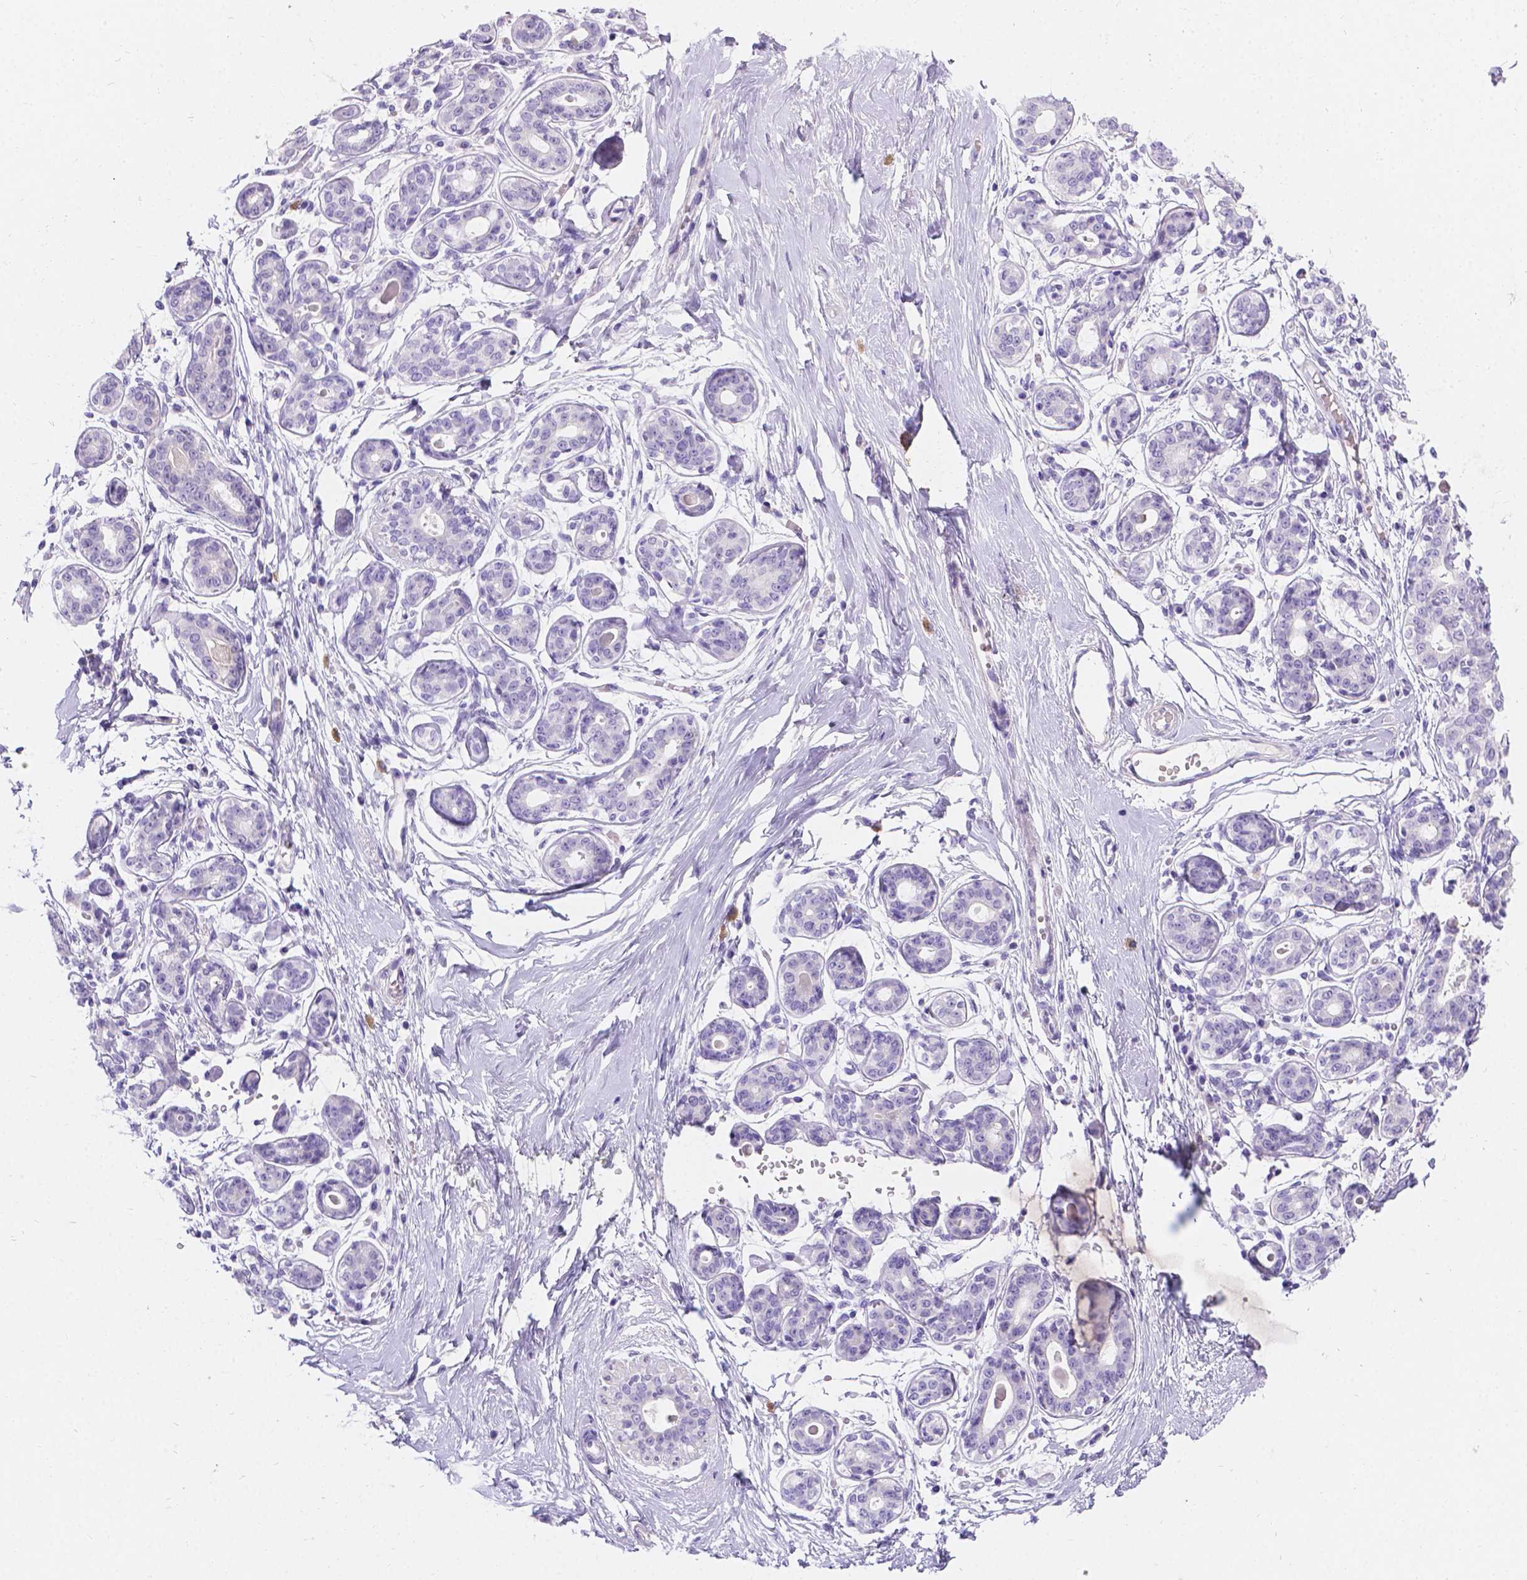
{"staining": {"intensity": "negative", "quantity": "none", "location": "none"}, "tissue": "breast", "cell_type": "Adipocytes", "image_type": "normal", "snomed": [{"axis": "morphology", "description": "Normal tissue, NOS"}, {"axis": "topography", "description": "Skin"}, {"axis": "topography", "description": "Breast"}], "caption": "The histopathology image exhibits no significant expression in adipocytes of breast.", "gene": "GNRHR", "patient": {"sex": "female", "age": 43}}